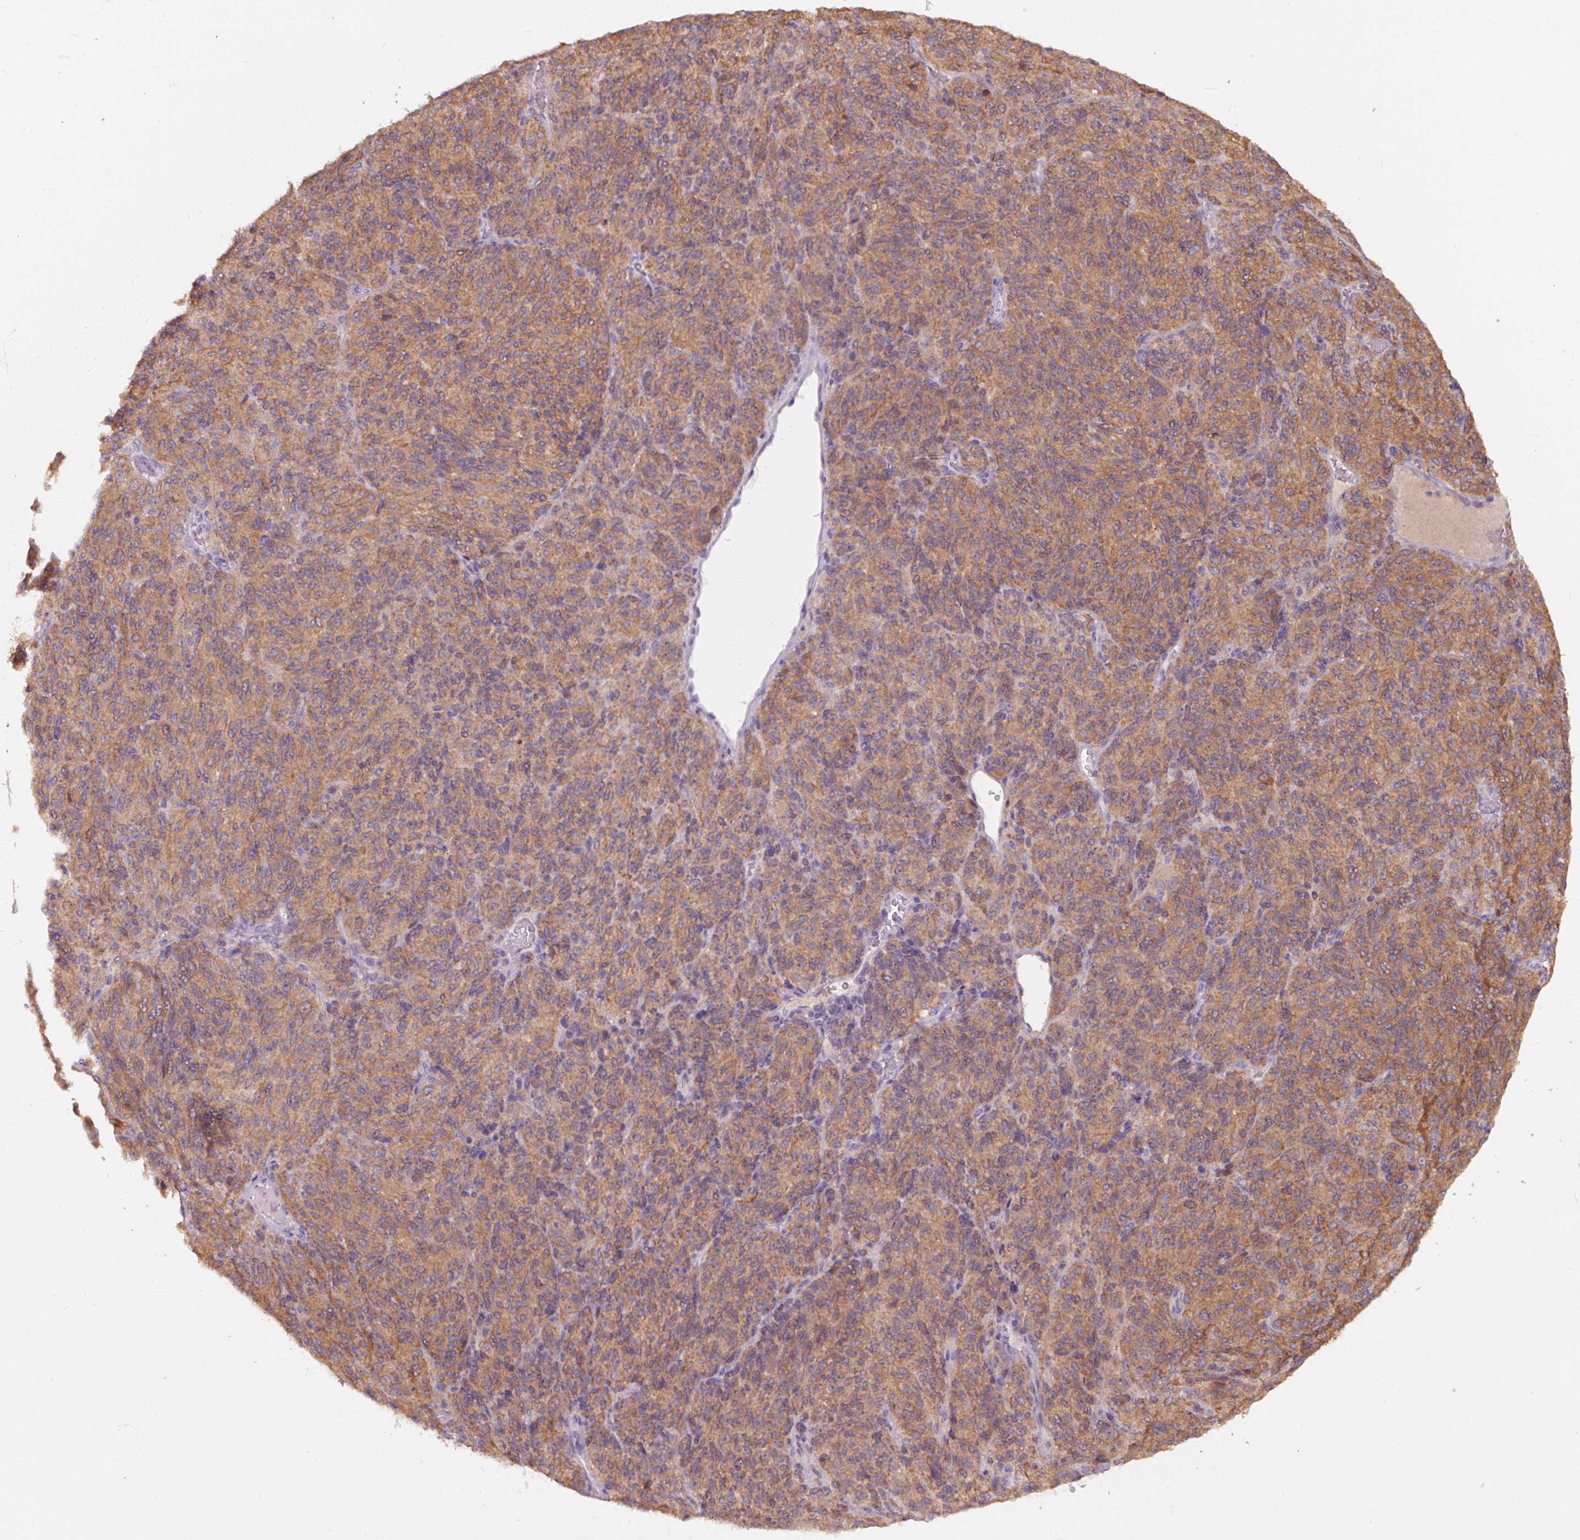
{"staining": {"intensity": "weak", "quantity": ">75%", "location": "cytoplasmic/membranous"}, "tissue": "melanoma", "cell_type": "Tumor cells", "image_type": "cancer", "snomed": [{"axis": "morphology", "description": "Malignant melanoma, Metastatic site"}, {"axis": "topography", "description": "Brain"}], "caption": "A low amount of weak cytoplasmic/membranous positivity is seen in approximately >75% of tumor cells in malignant melanoma (metastatic site) tissue. (Brightfield microscopy of DAB IHC at high magnification).", "gene": "PNMA6A", "patient": {"sex": "female", "age": 56}}